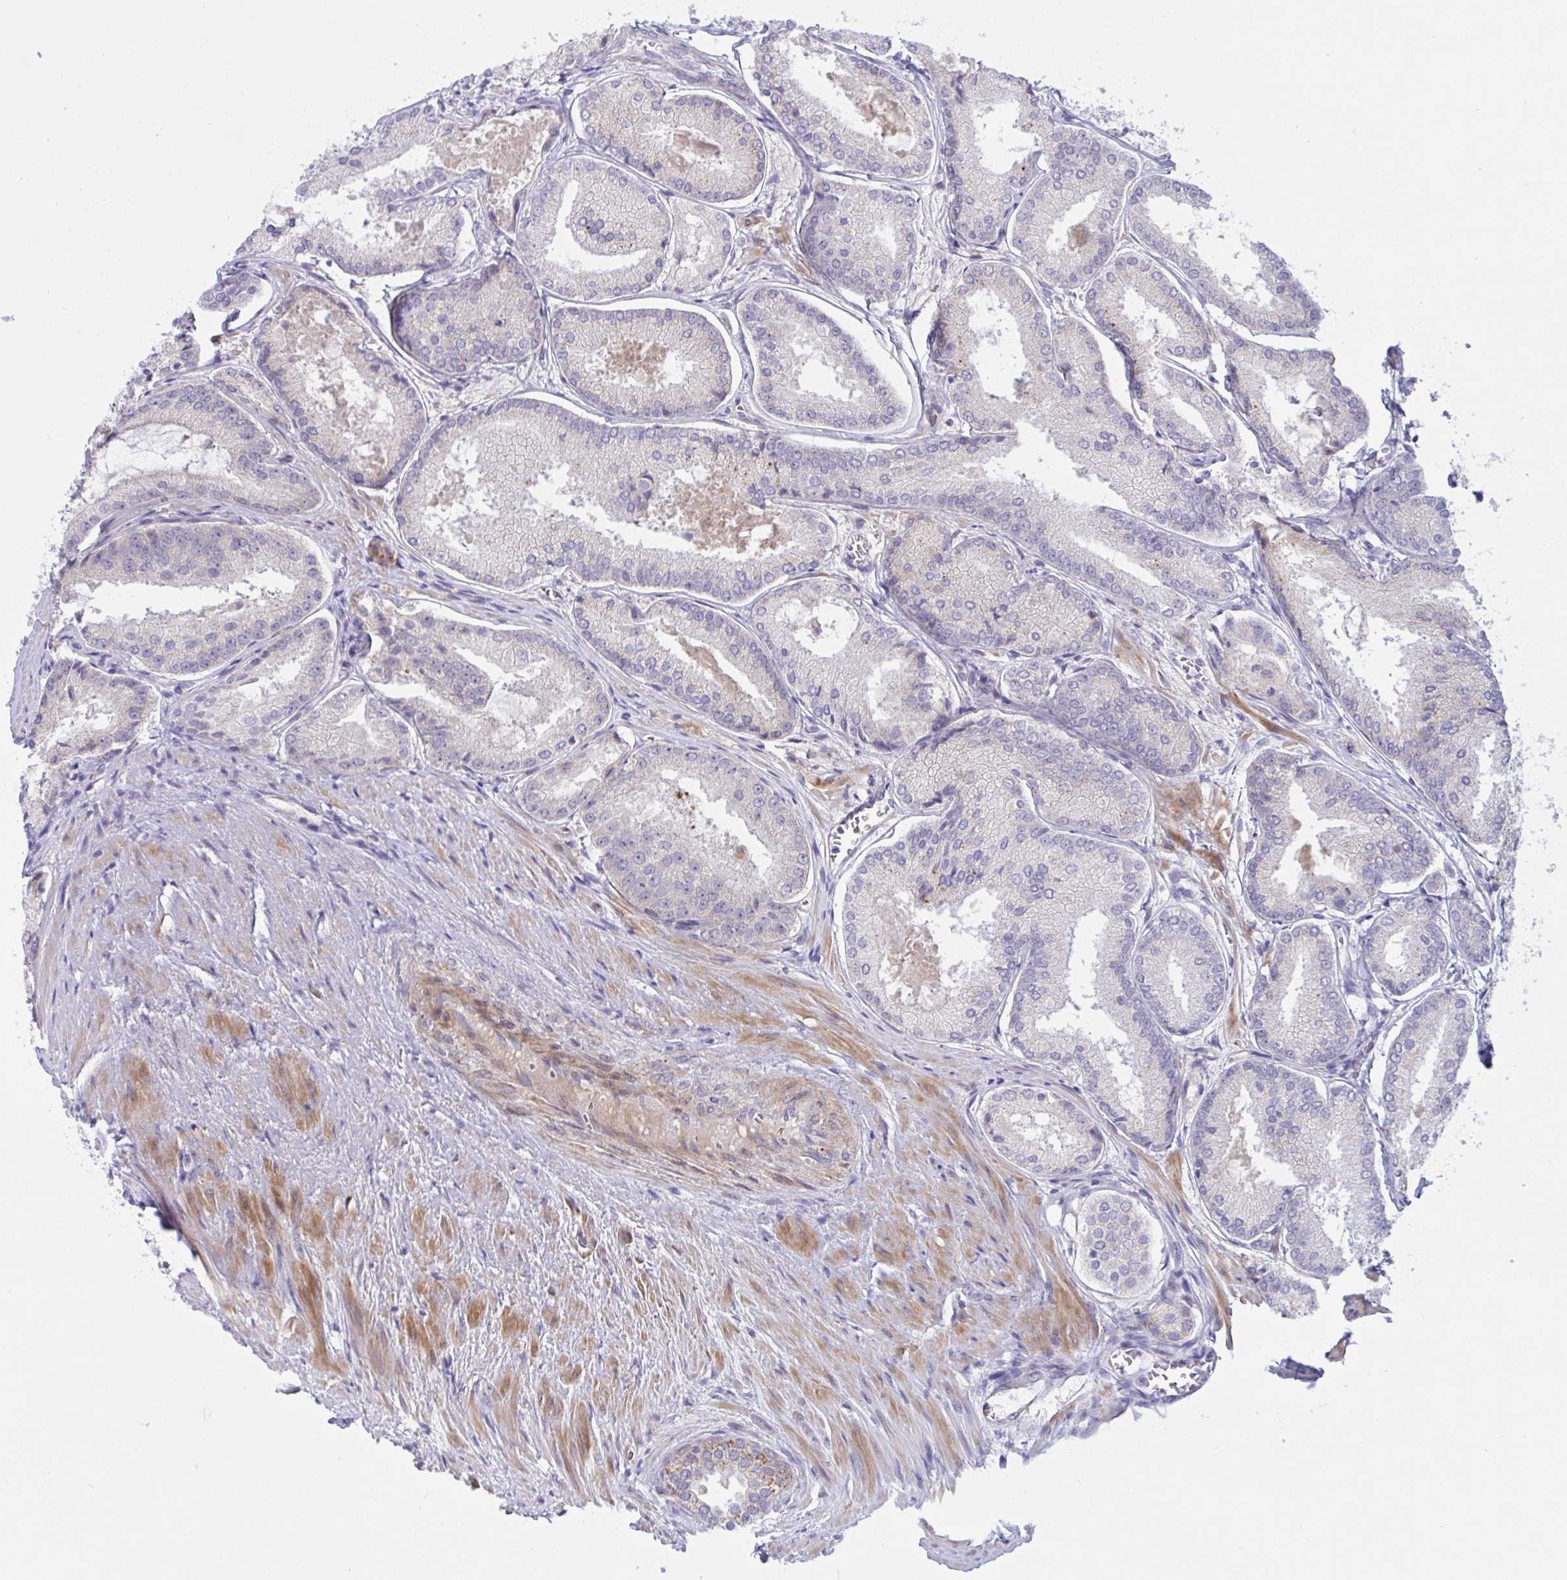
{"staining": {"intensity": "negative", "quantity": "none", "location": "none"}, "tissue": "prostate cancer", "cell_type": "Tumor cells", "image_type": "cancer", "snomed": [{"axis": "morphology", "description": "Adenocarcinoma, High grade"}, {"axis": "topography", "description": "Prostate"}], "caption": "Histopathology image shows no significant protein staining in tumor cells of high-grade adenocarcinoma (prostate).", "gene": "VWC2", "patient": {"sex": "male", "age": 73}}